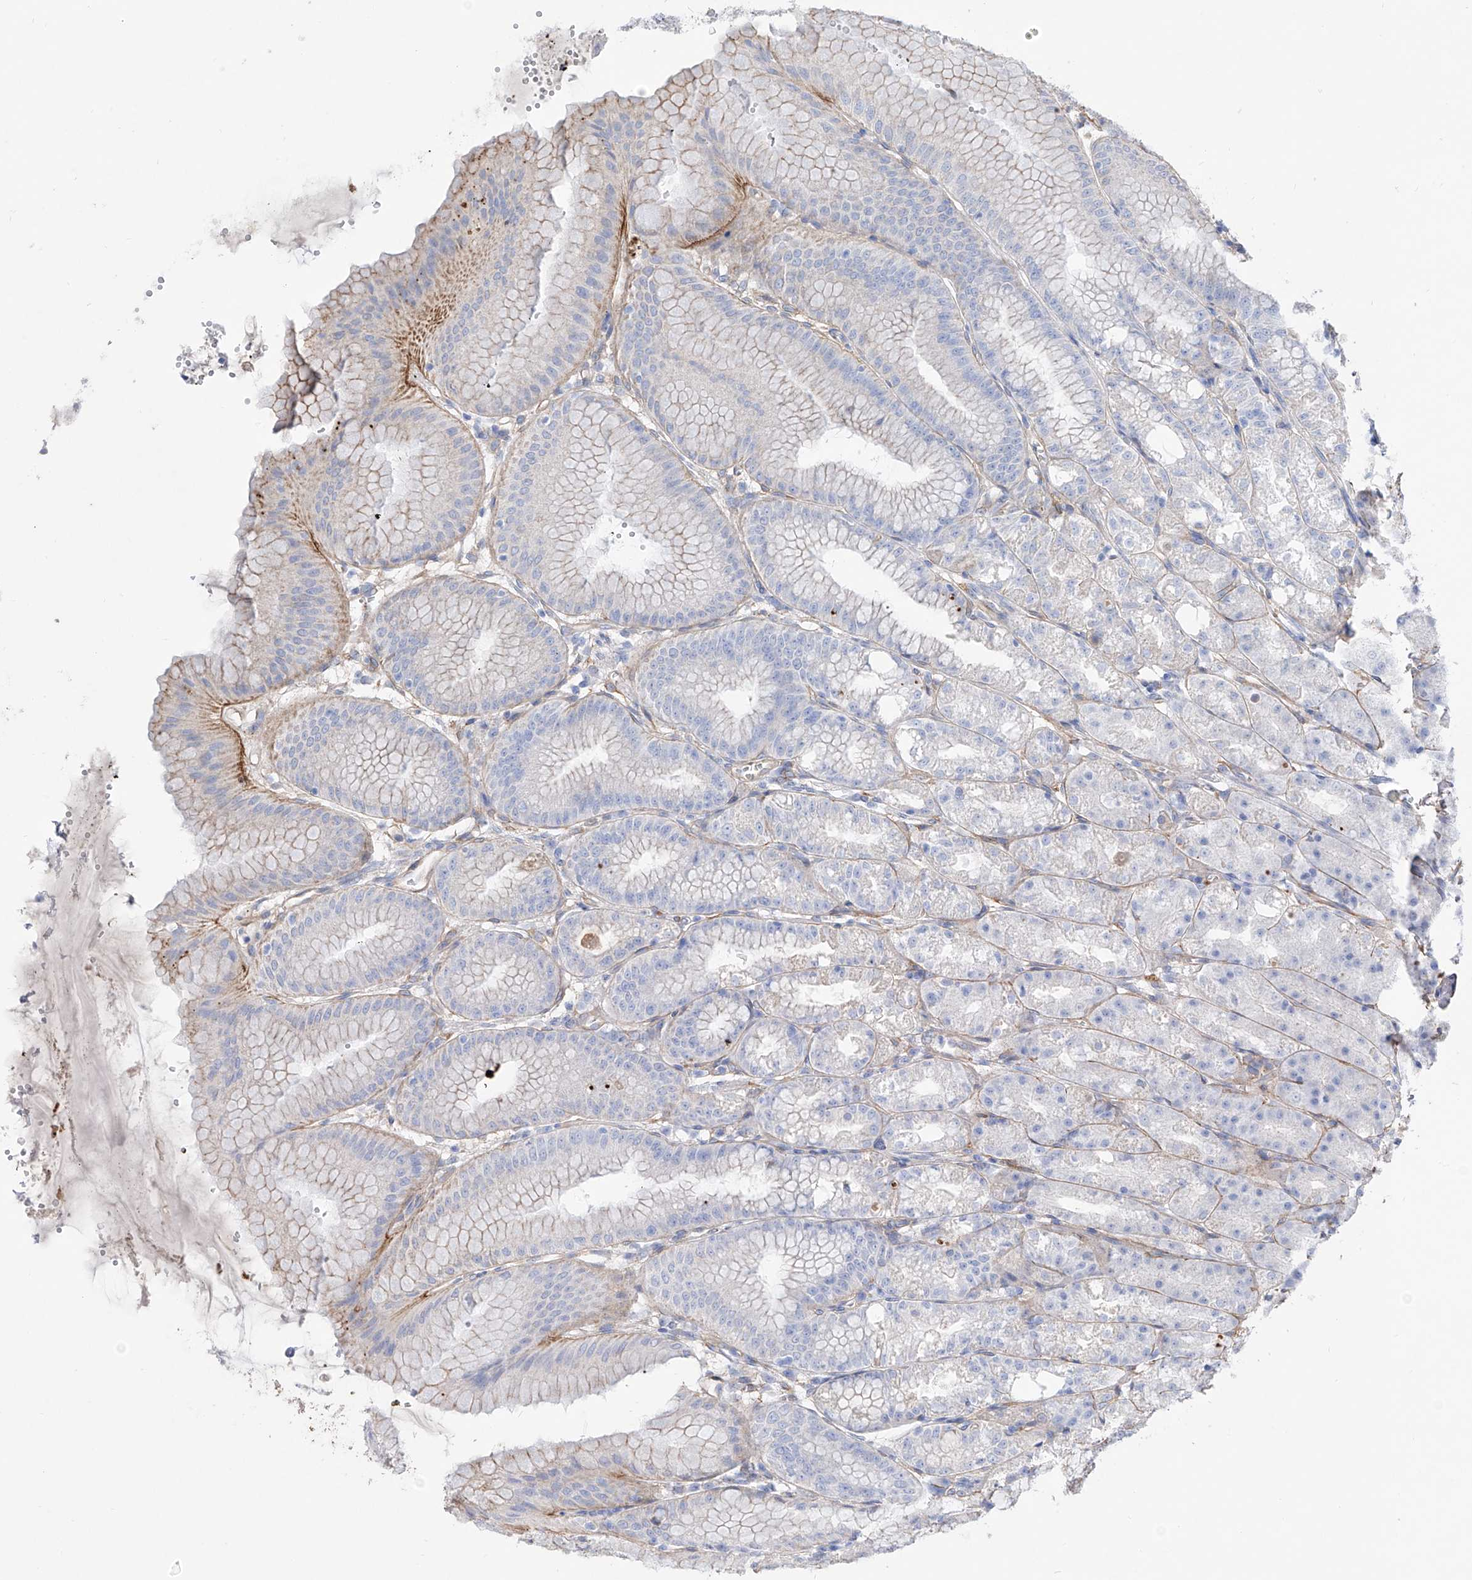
{"staining": {"intensity": "moderate", "quantity": "<25%", "location": "cytoplasmic/membranous"}, "tissue": "stomach", "cell_type": "Glandular cells", "image_type": "normal", "snomed": [{"axis": "morphology", "description": "Normal tissue, NOS"}, {"axis": "topography", "description": "Stomach, lower"}], "caption": "Protein staining reveals moderate cytoplasmic/membranous staining in about <25% of glandular cells in benign stomach. The staining was performed using DAB (3,3'-diaminobenzidine) to visualize the protein expression in brown, while the nuclei were stained in blue with hematoxylin (Magnification: 20x).", "gene": "ZNF653", "patient": {"sex": "male", "age": 71}}